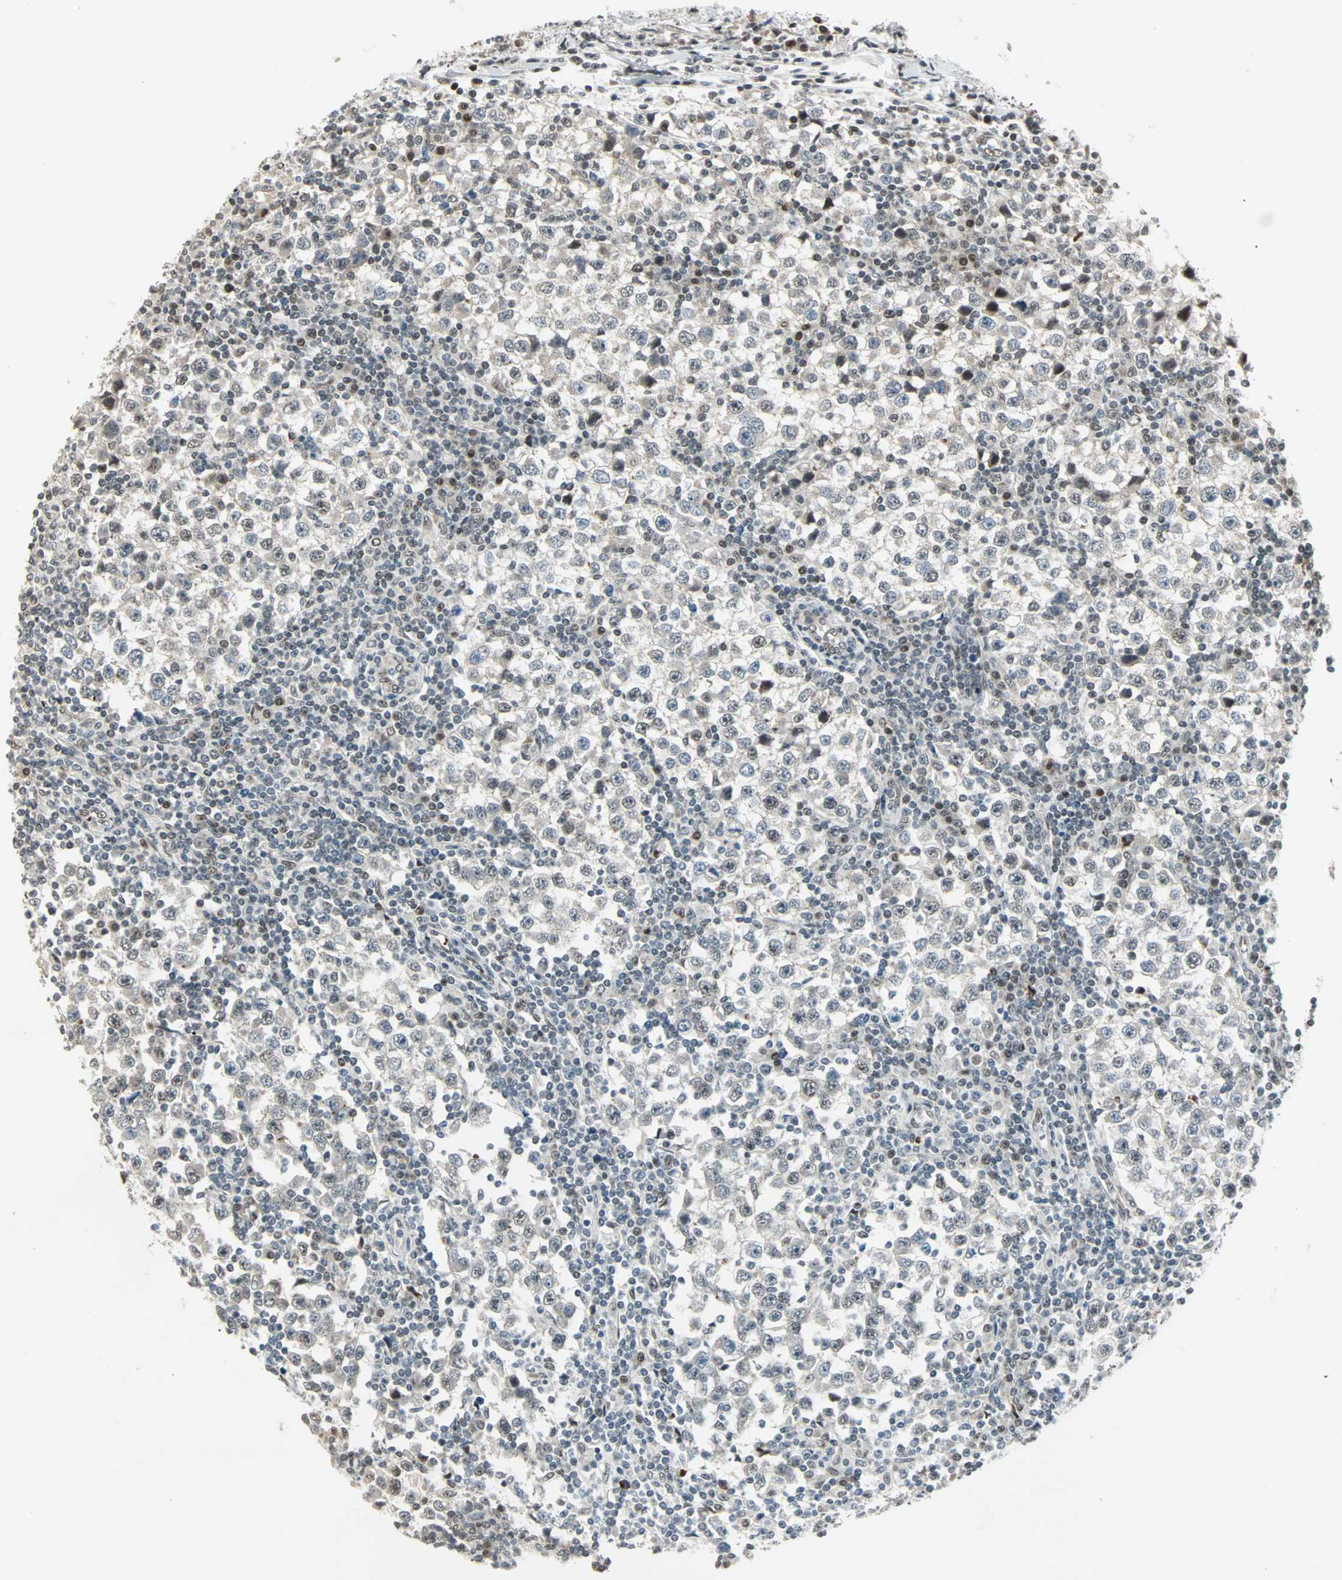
{"staining": {"intensity": "negative", "quantity": "none", "location": "none"}, "tissue": "testis cancer", "cell_type": "Tumor cells", "image_type": "cancer", "snomed": [{"axis": "morphology", "description": "Seminoma, NOS"}, {"axis": "topography", "description": "Testis"}], "caption": "Testis cancer stained for a protein using IHC shows no expression tumor cells.", "gene": "CBX4", "patient": {"sex": "male", "age": 65}}